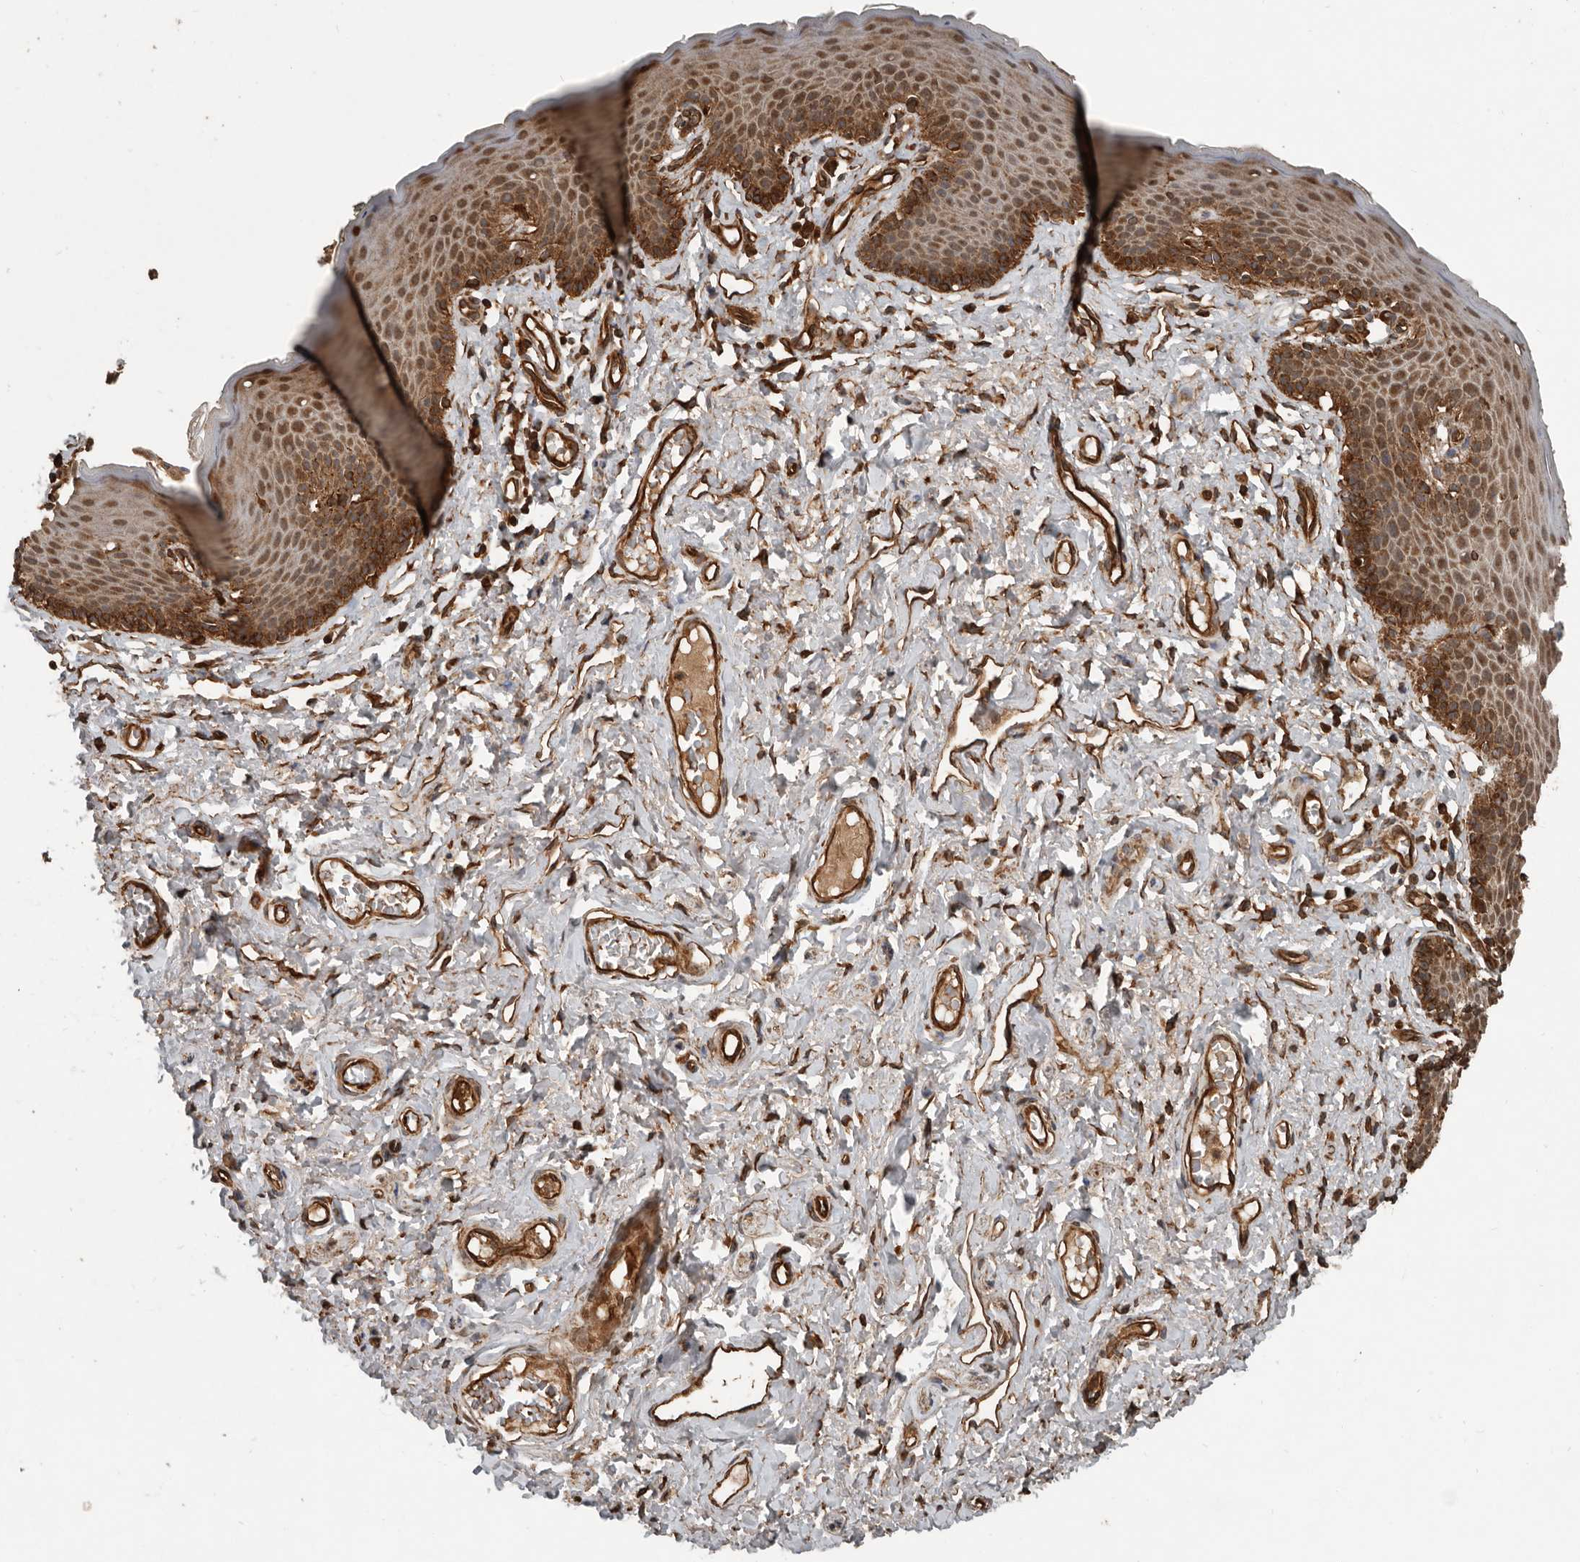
{"staining": {"intensity": "moderate", "quantity": ">75%", "location": "cytoplasmic/membranous"}, "tissue": "skin", "cell_type": "Epidermal cells", "image_type": "normal", "snomed": [{"axis": "morphology", "description": "Normal tissue, NOS"}, {"axis": "topography", "description": "Vulva"}], "caption": "The image shows immunohistochemical staining of normal skin. There is moderate cytoplasmic/membranous staining is identified in approximately >75% of epidermal cells. (DAB IHC, brown staining for protein, blue staining for nuclei).", "gene": "YOD1", "patient": {"sex": "female", "age": 66}}